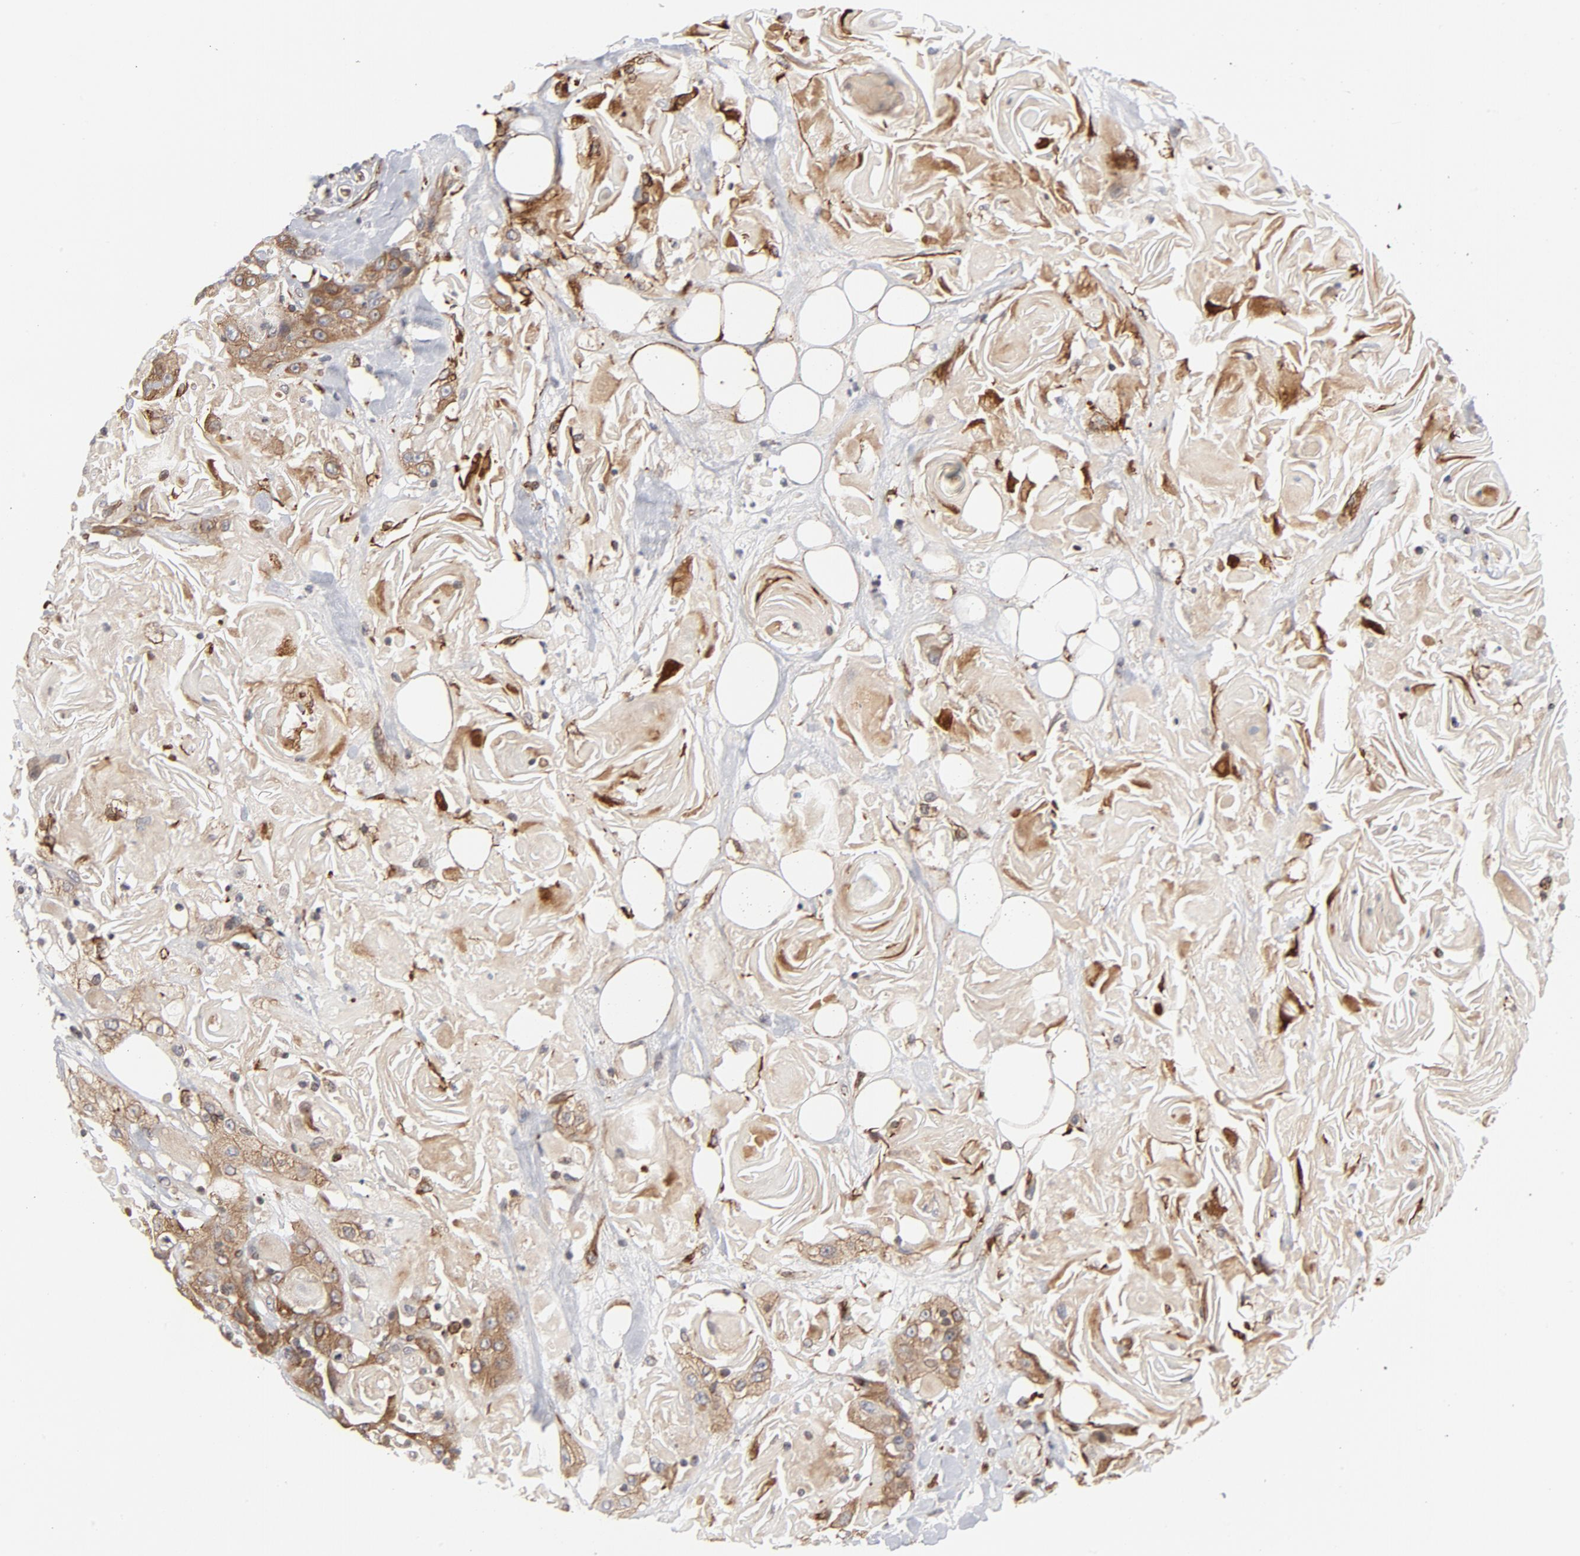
{"staining": {"intensity": "moderate", "quantity": ">75%", "location": "cytoplasmic/membranous"}, "tissue": "head and neck cancer", "cell_type": "Tumor cells", "image_type": "cancer", "snomed": [{"axis": "morphology", "description": "Squamous cell carcinoma, NOS"}, {"axis": "topography", "description": "Head-Neck"}], "caption": "Head and neck cancer stained with DAB immunohistochemistry displays medium levels of moderate cytoplasmic/membranous positivity in approximately >75% of tumor cells.", "gene": "DNAAF2", "patient": {"sex": "female", "age": 84}}